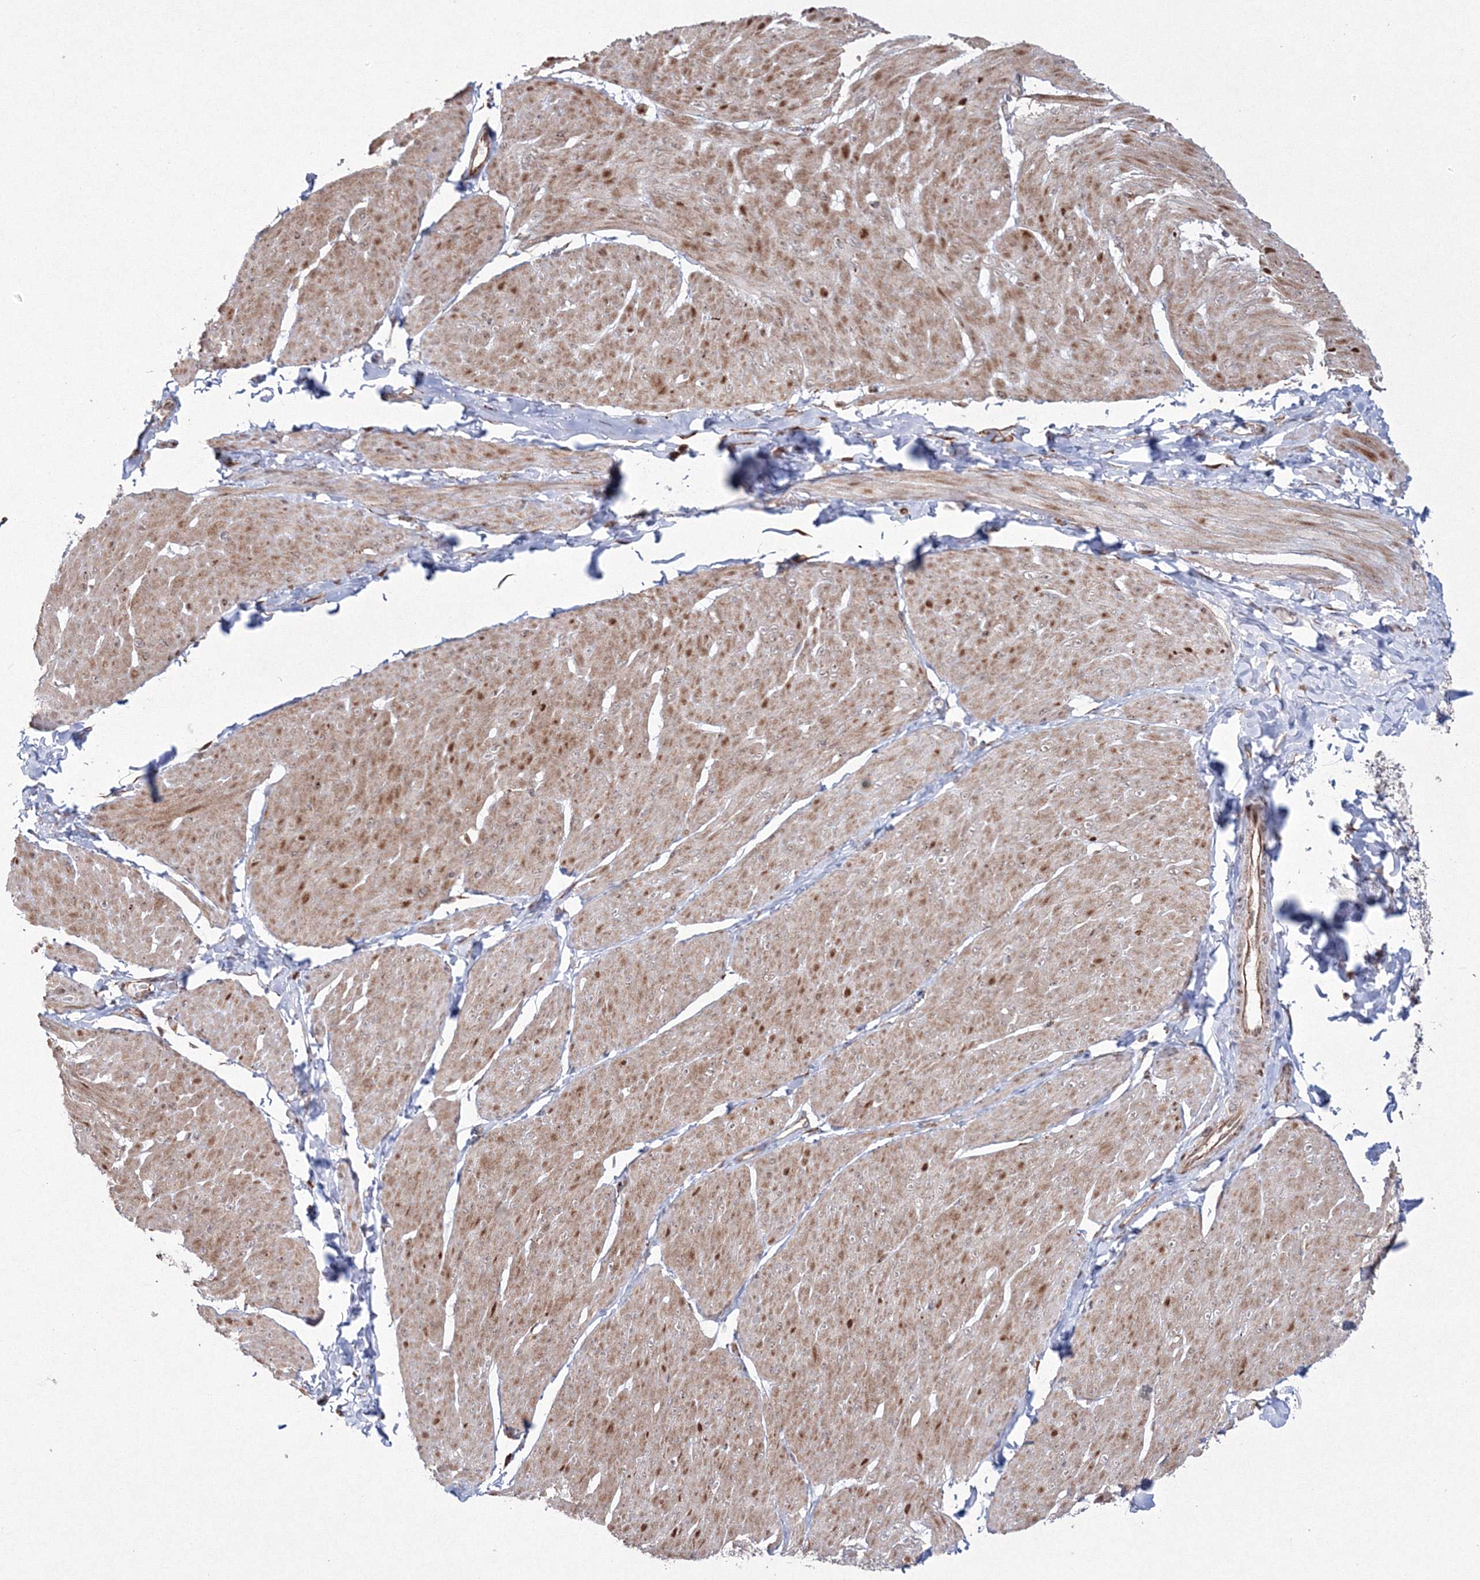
{"staining": {"intensity": "moderate", "quantity": ">75%", "location": "cytoplasmic/membranous"}, "tissue": "smooth muscle", "cell_type": "Smooth muscle cells", "image_type": "normal", "snomed": [{"axis": "morphology", "description": "Urothelial carcinoma, High grade"}, {"axis": "topography", "description": "Urinary bladder"}], "caption": "Protein analysis of normal smooth muscle shows moderate cytoplasmic/membranous expression in approximately >75% of smooth muscle cells.", "gene": "EFCAB12", "patient": {"sex": "male", "age": 46}}